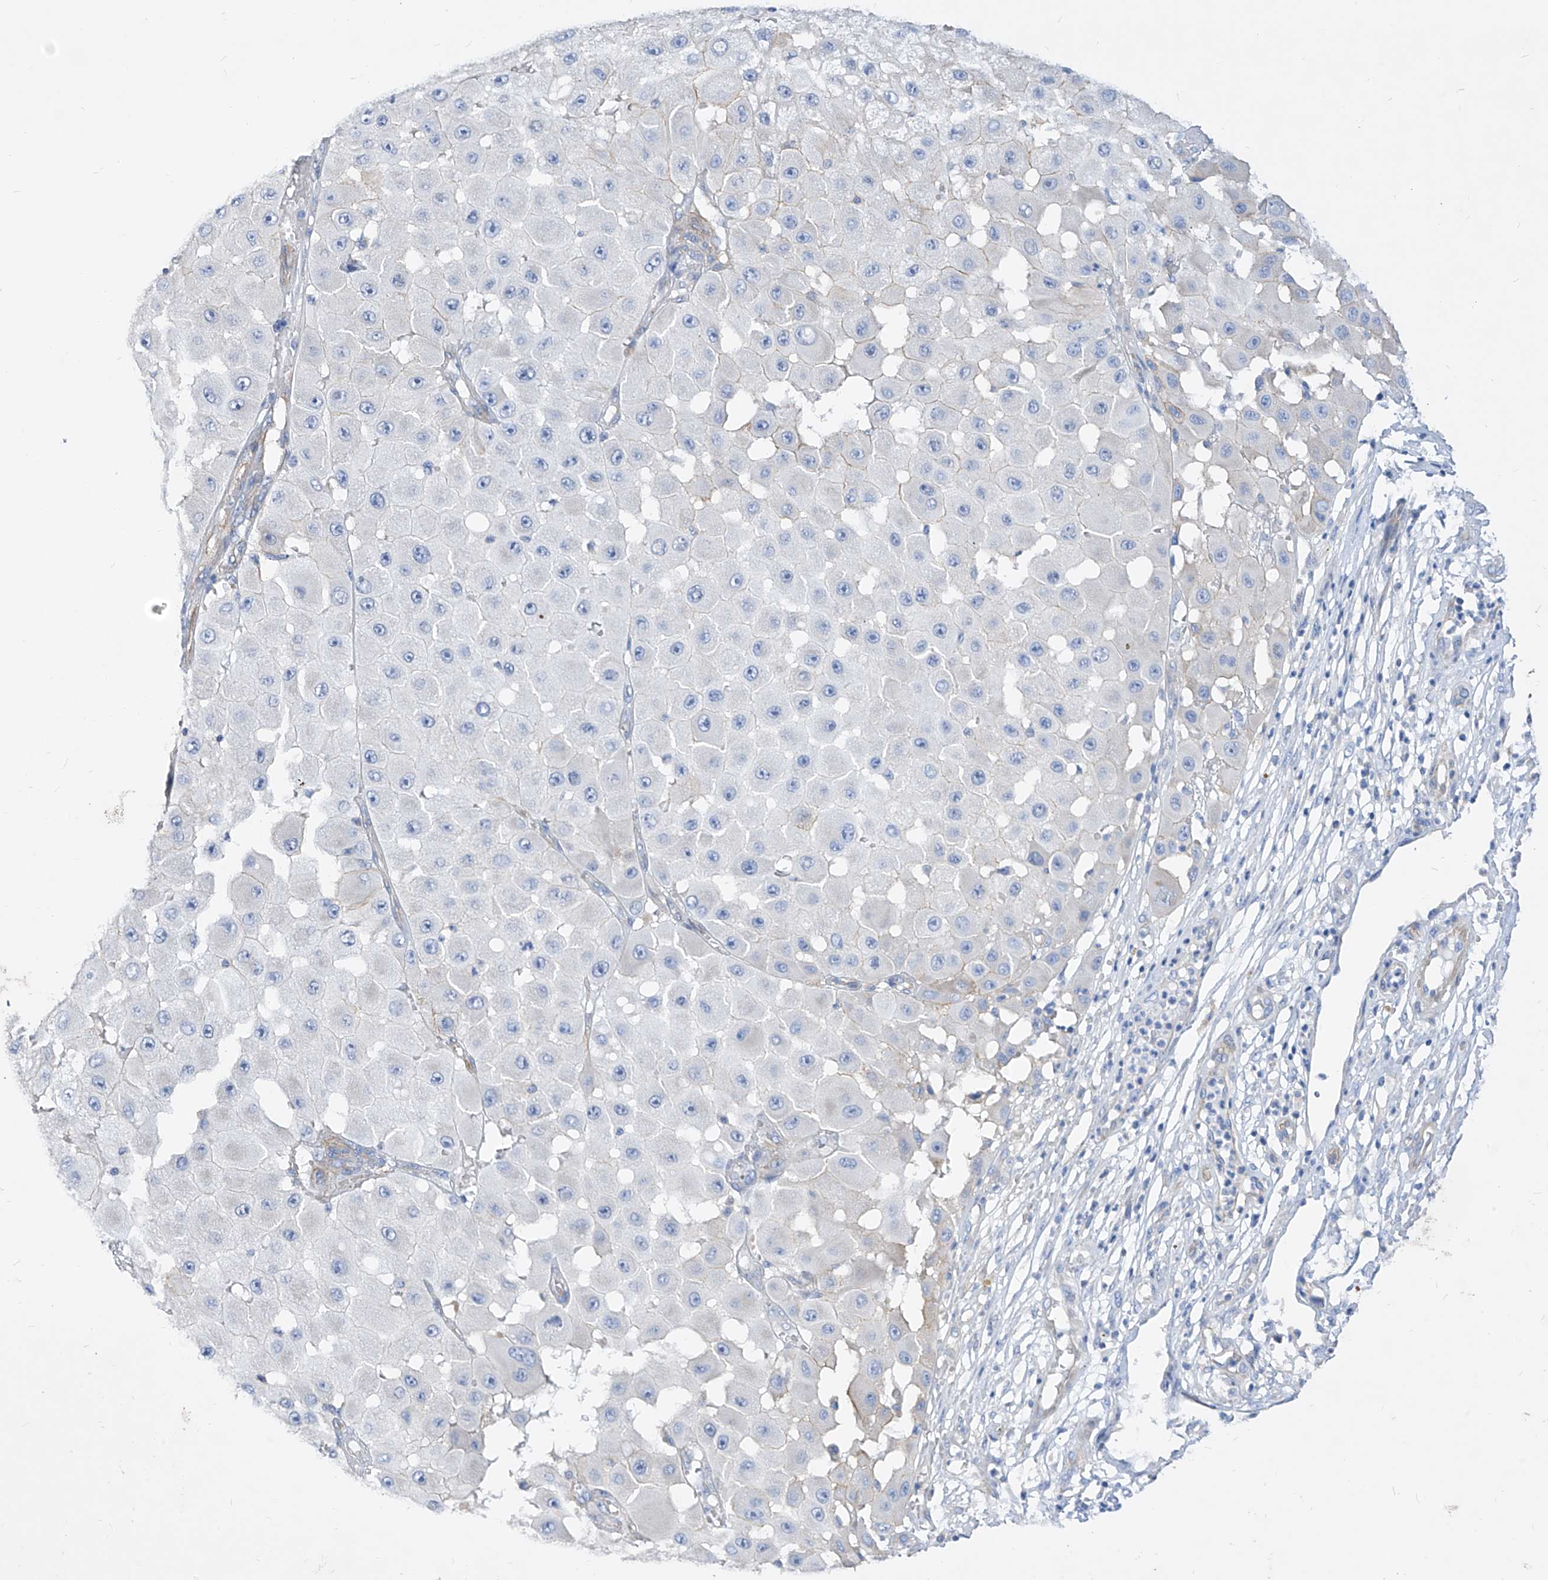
{"staining": {"intensity": "negative", "quantity": "none", "location": "none"}, "tissue": "melanoma", "cell_type": "Tumor cells", "image_type": "cancer", "snomed": [{"axis": "morphology", "description": "Malignant melanoma, NOS"}, {"axis": "topography", "description": "Skin"}], "caption": "Melanoma was stained to show a protein in brown. There is no significant positivity in tumor cells.", "gene": "SCGB2A1", "patient": {"sex": "female", "age": 81}}